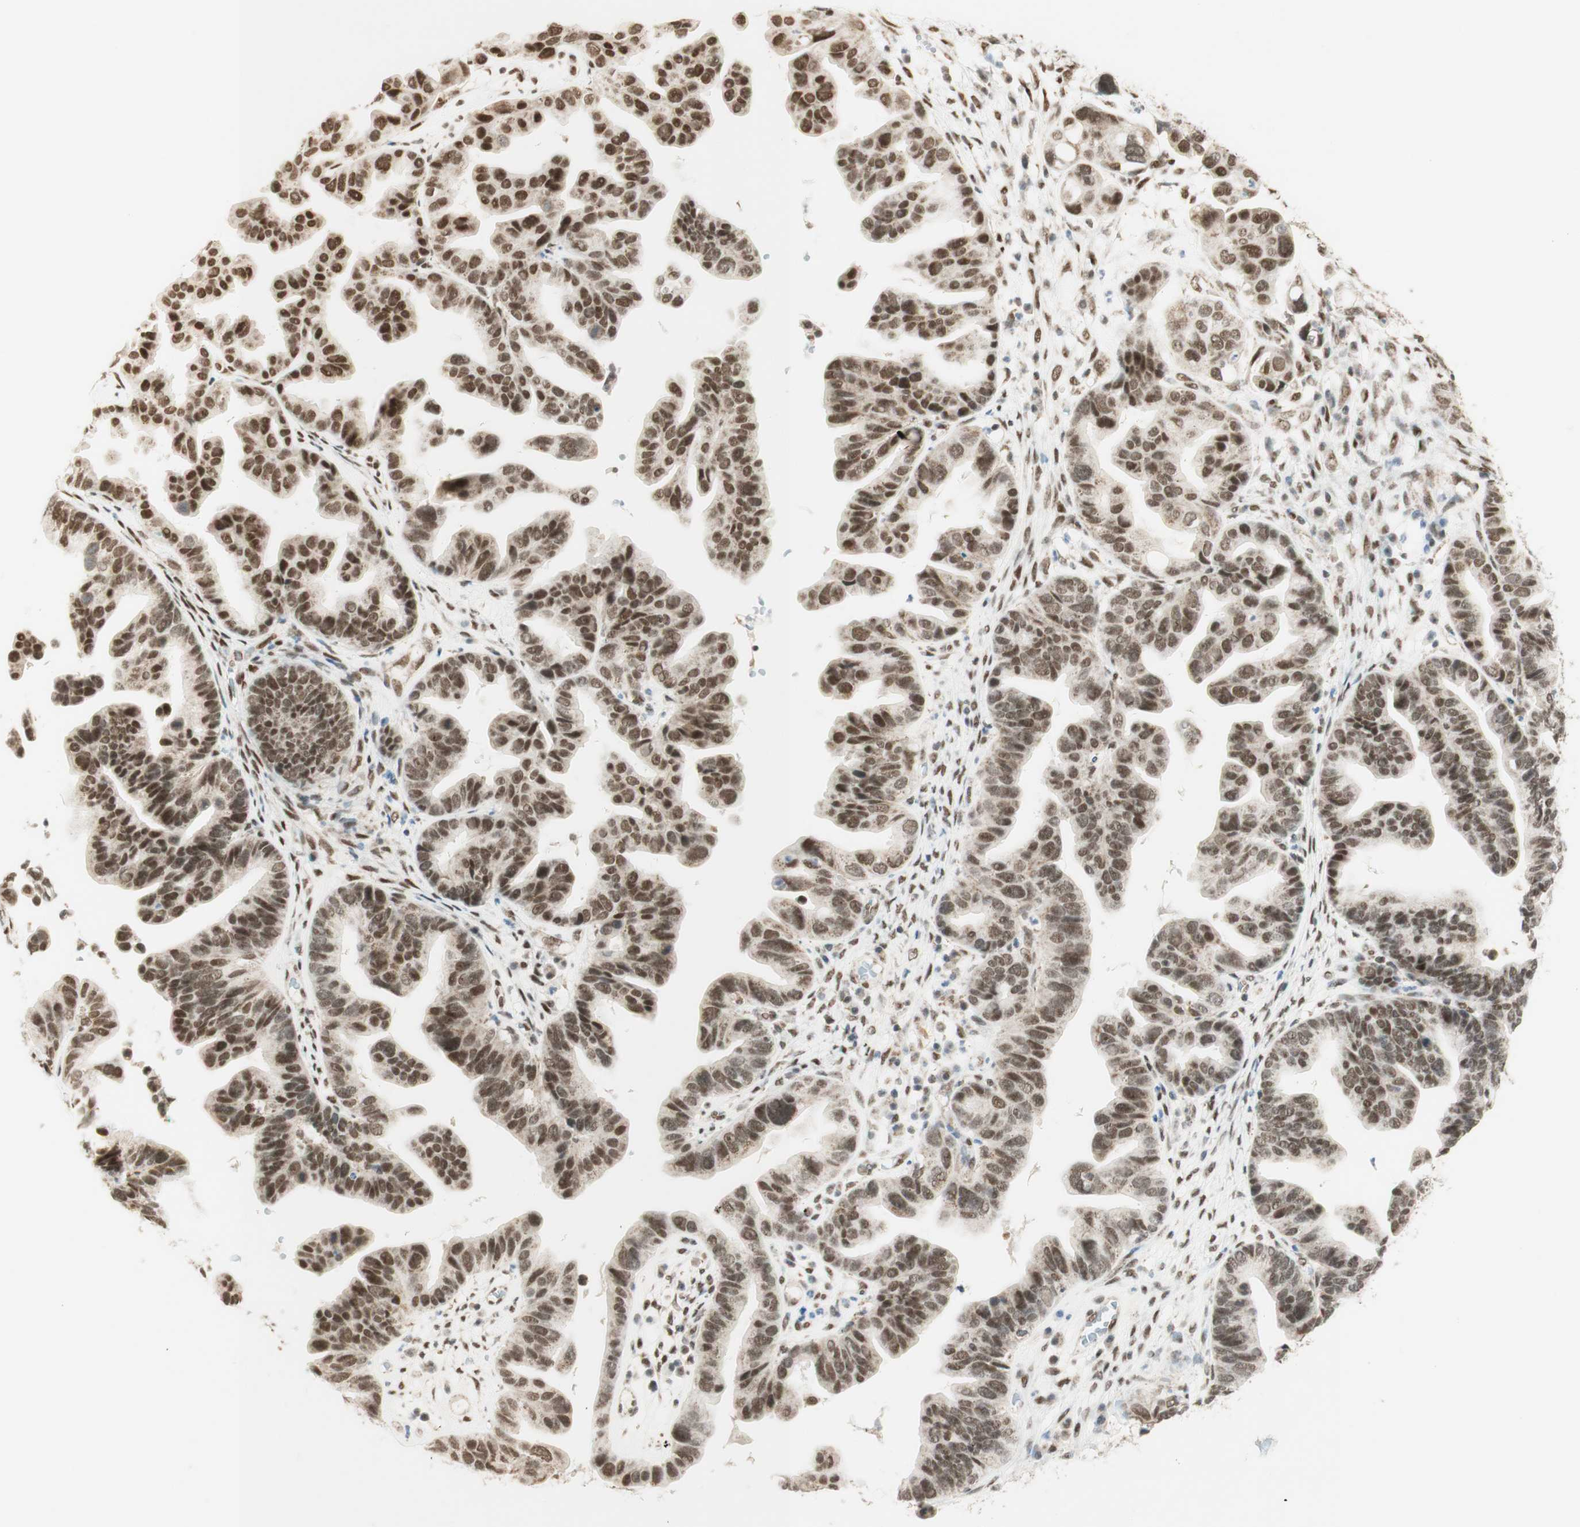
{"staining": {"intensity": "moderate", "quantity": ">75%", "location": "nuclear"}, "tissue": "ovarian cancer", "cell_type": "Tumor cells", "image_type": "cancer", "snomed": [{"axis": "morphology", "description": "Cystadenocarcinoma, serous, NOS"}, {"axis": "topography", "description": "Ovary"}], "caption": "Human ovarian serous cystadenocarcinoma stained with a protein marker displays moderate staining in tumor cells.", "gene": "ZNF782", "patient": {"sex": "female", "age": 56}}